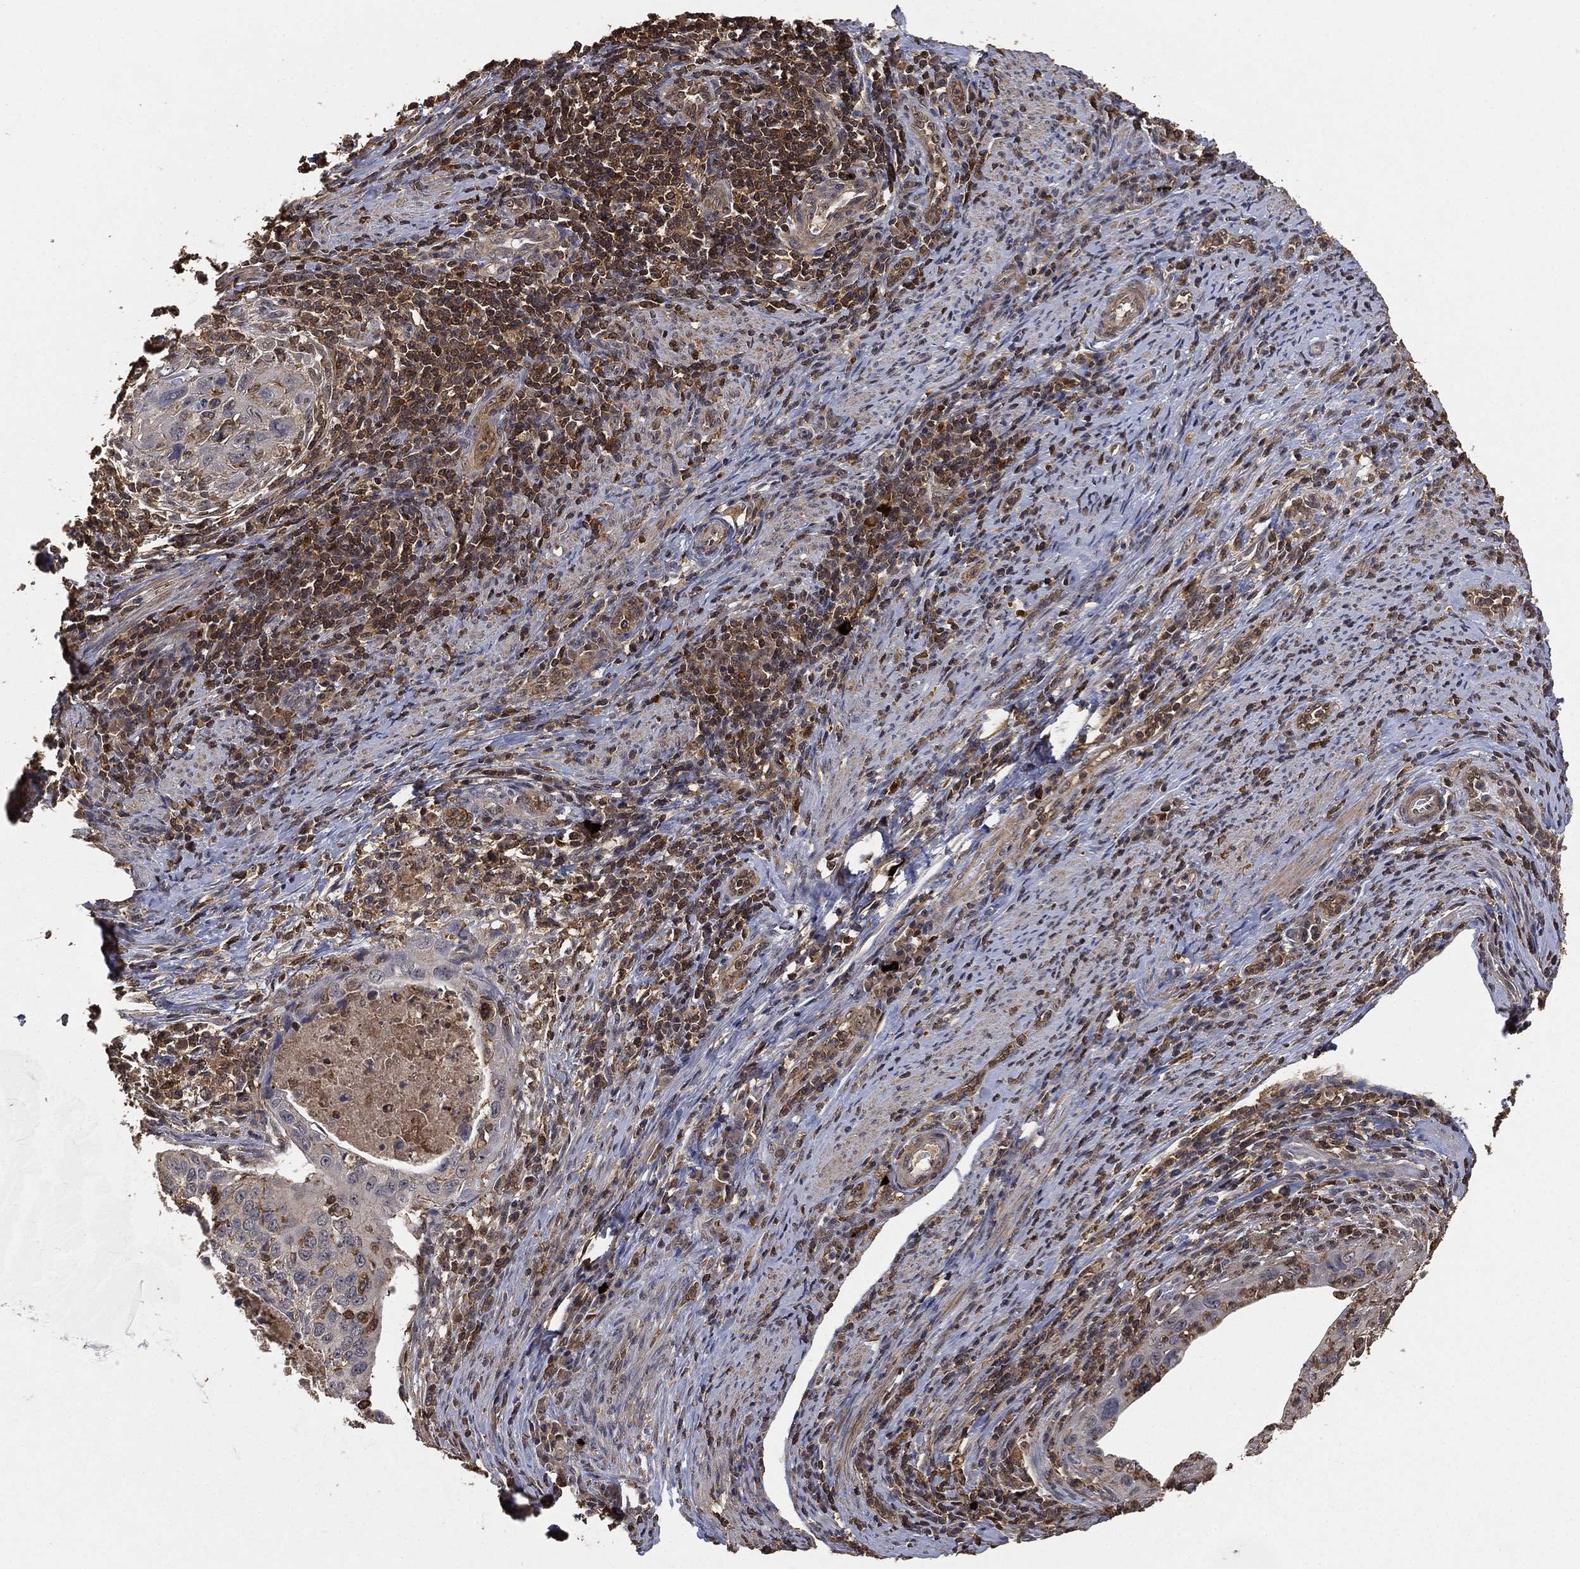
{"staining": {"intensity": "negative", "quantity": "none", "location": "none"}, "tissue": "cervical cancer", "cell_type": "Tumor cells", "image_type": "cancer", "snomed": [{"axis": "morphology", "description": "Squamous cell carcinoma, NOS"}, {"axis": "topography", "description": "Cervix"}], "caption": "High magnification brightfield microscopy of squamous cell carcinoma (cervical) stained with DAB (3,3'-diaminobenzidine) (brown) and counterstained with hematoxylin (blue): tumor cells show no significant staining.", "gene": "CRYL1", "patient": {"sex": "female", "age": 26}}